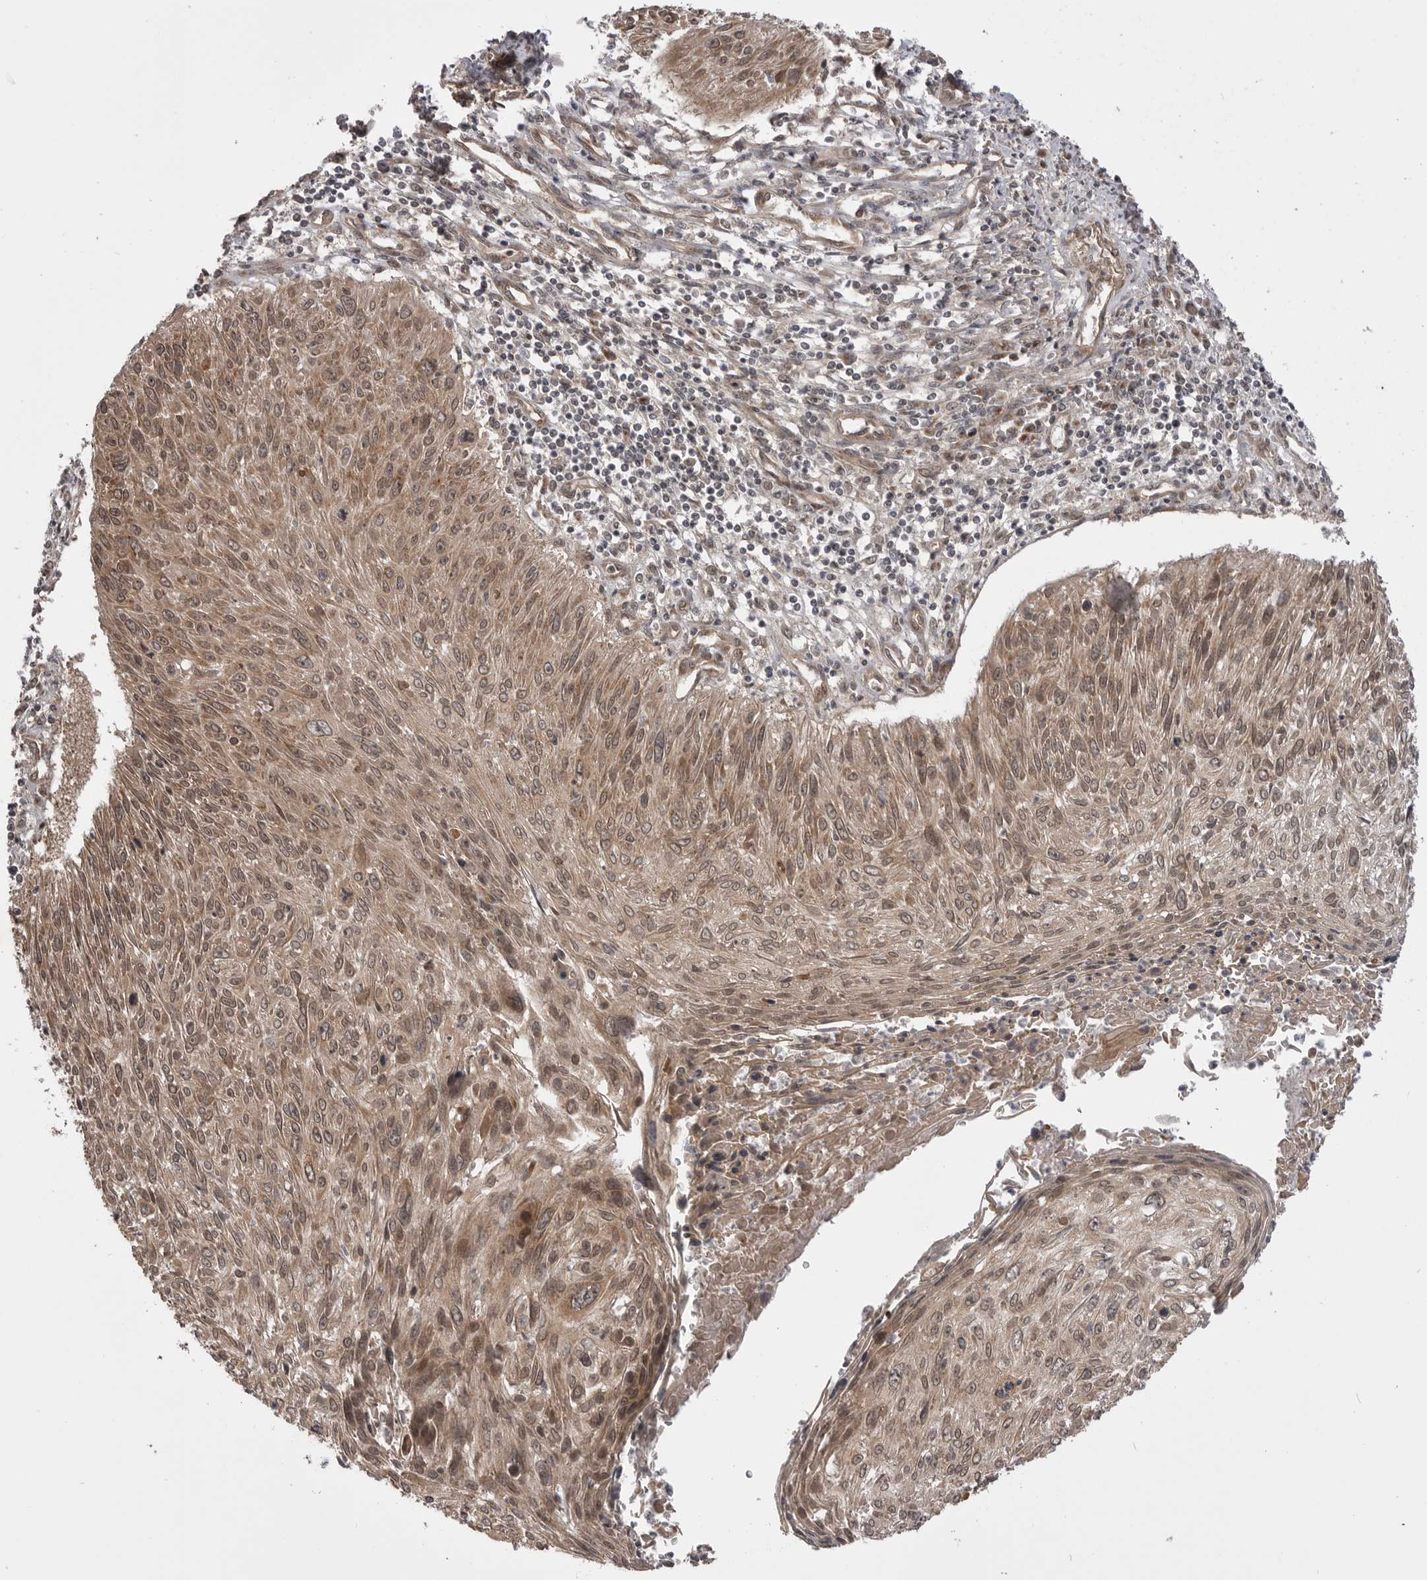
{"staining": {"intensity": "moderate", "quantity": ">75%", "location": "cytoplasmic/membranous,nuclear"}, "tissue": "cervical cancer", "cell_type": "Tumor cells", "image_type": "cancer", "snomed": [{"axis": "morphology", "description": "Squamous cell carcinoma, NOS"}, {"axis": "topography", "description": "Cervix"}], "caption": "The photomicrograph shows immunohistochemical staining of cervical cancer (squamous cell carcinoma). There is moderate cytoplasmic/membranous and nuclear positivity is seen in about >75% of tumor cells.", "gene": "PDCL", "patient": {"sex": "female", "age": 51}}